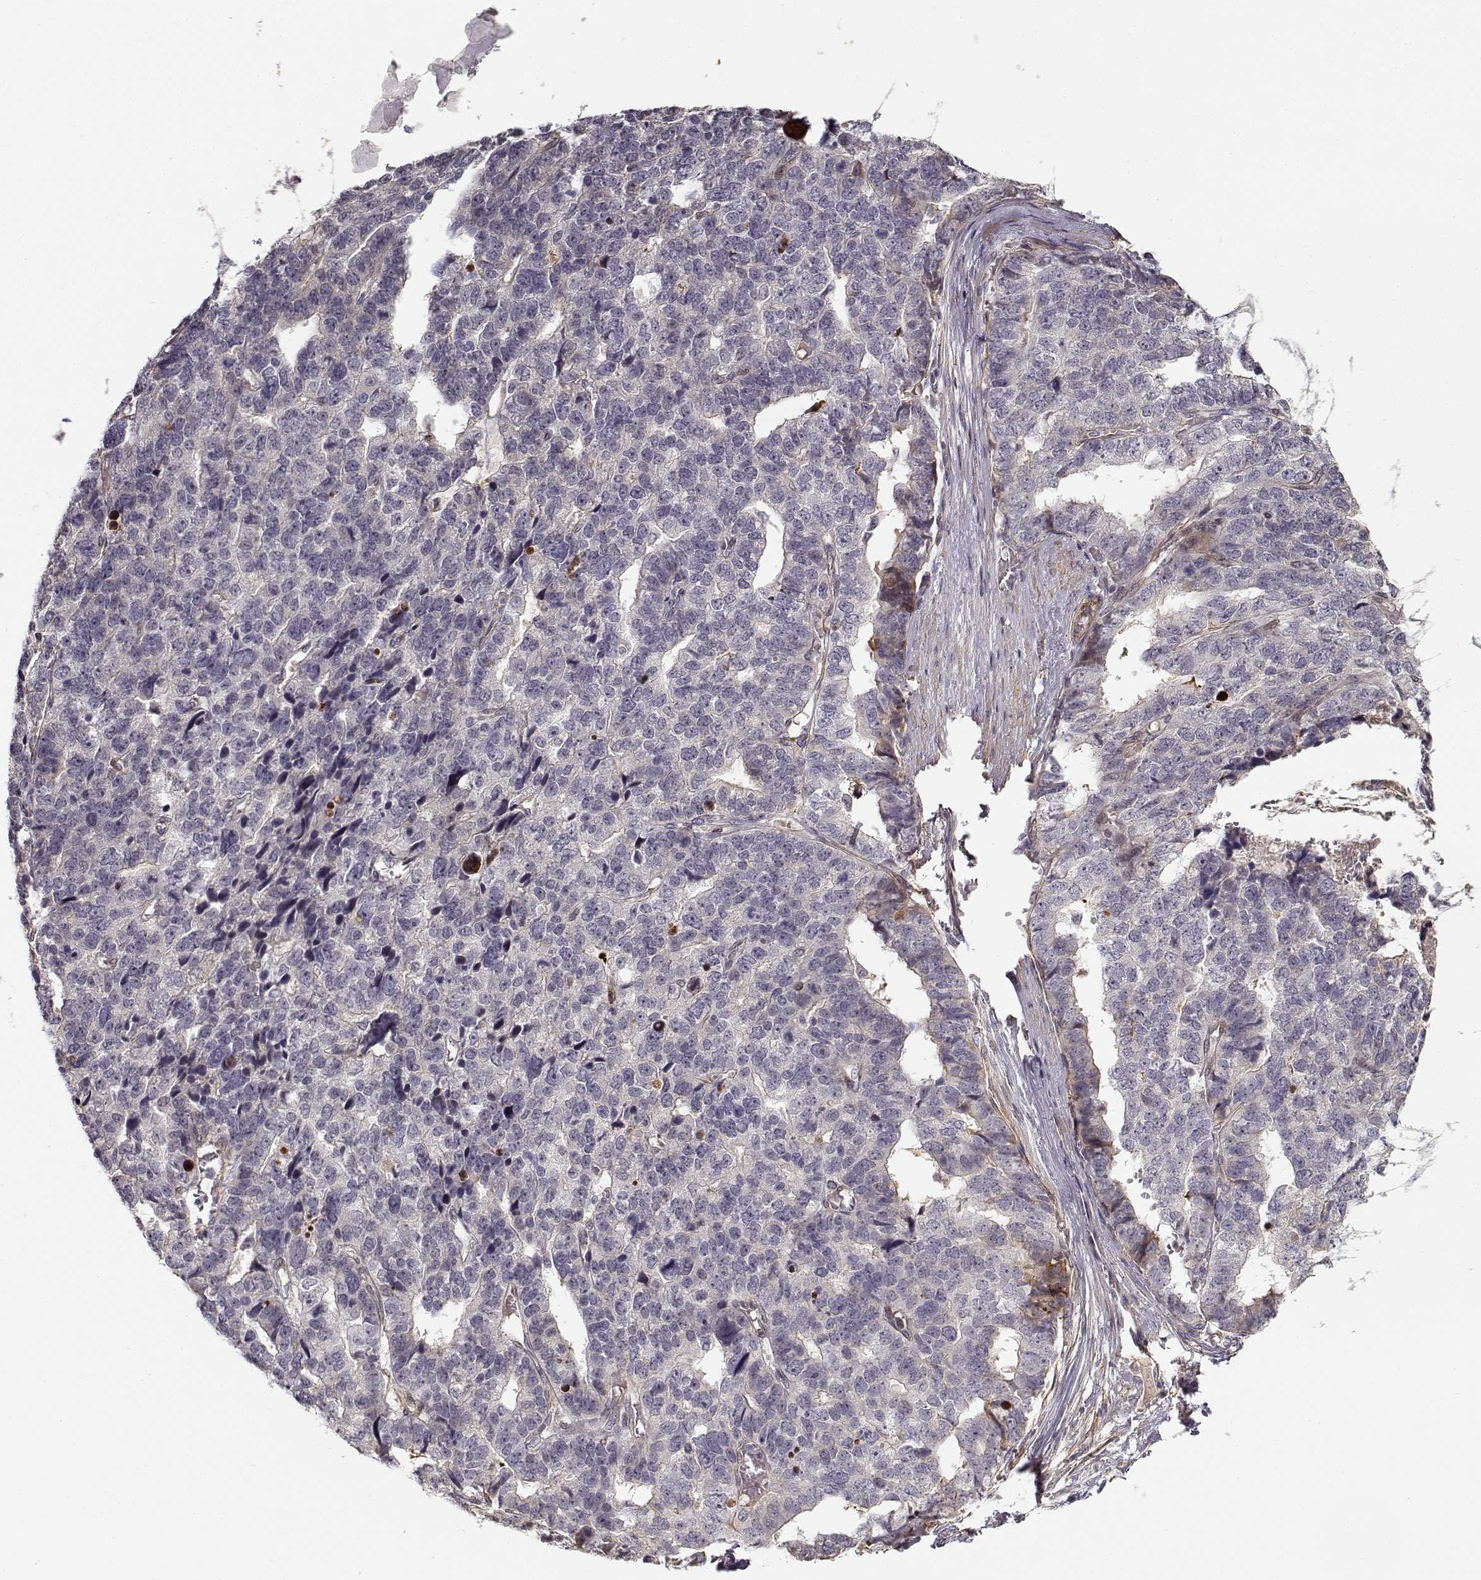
{"staining": {"intensity": "negative", "quantity": "none", "location": "none"}, "tissue": "stomach cancer", "cell_type": "Tumor cells", "image_type": "cancer", "snomed": [{"axis": "morphology", "description": "Adenocarcinoma, NOS"}, {"axis": "topography", "description": "Stomach"}], "caption": "Immunohistochemical staining of human stomach adenocarcinoma reveals no significant staining in tumor cells. The staining was performed using DAB to visualize the protein expression in brown, while the nuclei were stained in blue with hematoxylin (Magnification: 20x).", "gene": "RGS9BP", "patient": {"sex": "male", "age": 69}}